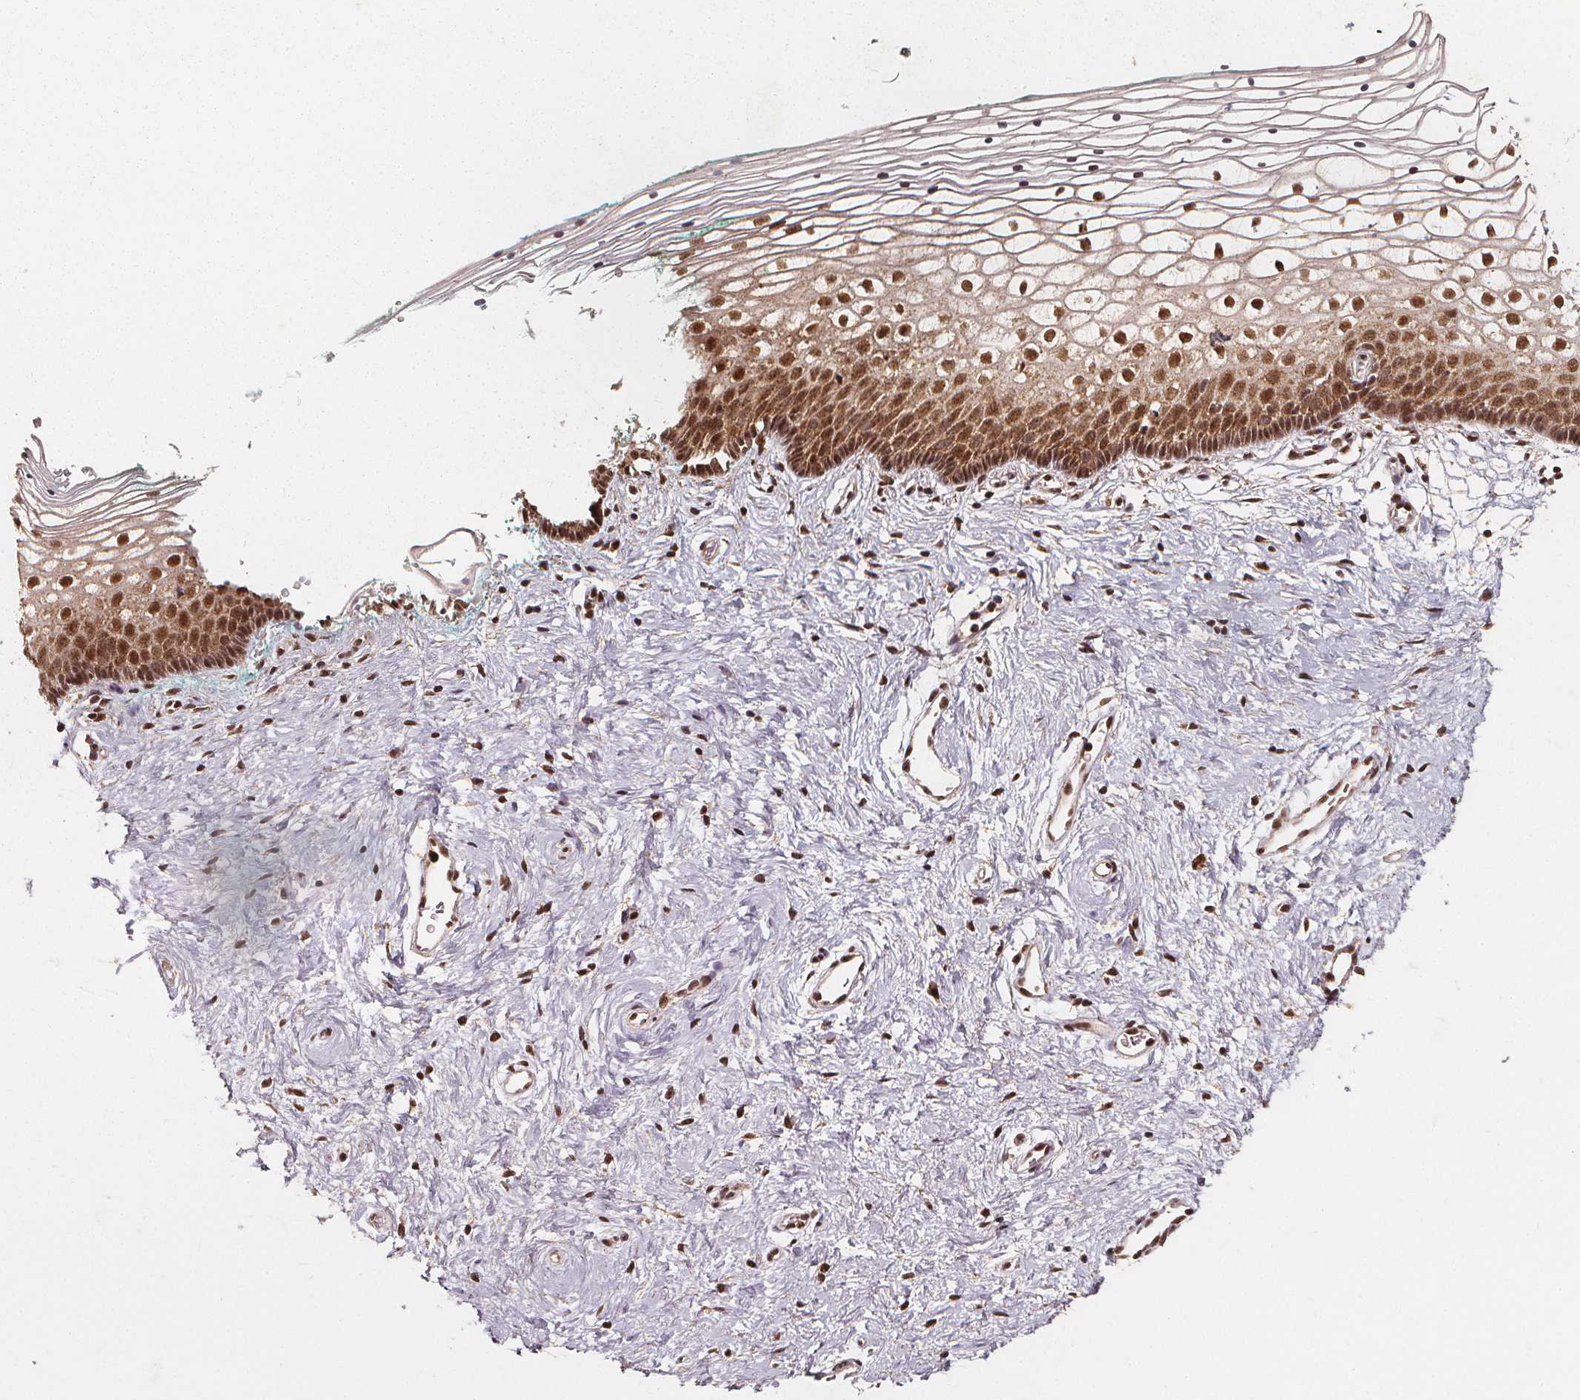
{"staining": {"intensity": "moderate", "quantity": ">75%", "location": "cytoplasmic/membranous,nuclear"}, "tissue": "vagina", "cell_type": "Squamous epithelial cells", "image_type": "normal", "snomed": [{"axis": "morphology", "description": "Normal tissue, NOS"}, {"axis": "topography", "description": "Vagina"}], "caption": "Moderate cytoplasmic/membranous,nuclear staining is identified in about >75% of squamous epithelial cells in benign vagina.", "gene": "SMN1", "patient": {"sex": "female", "age": 36}}